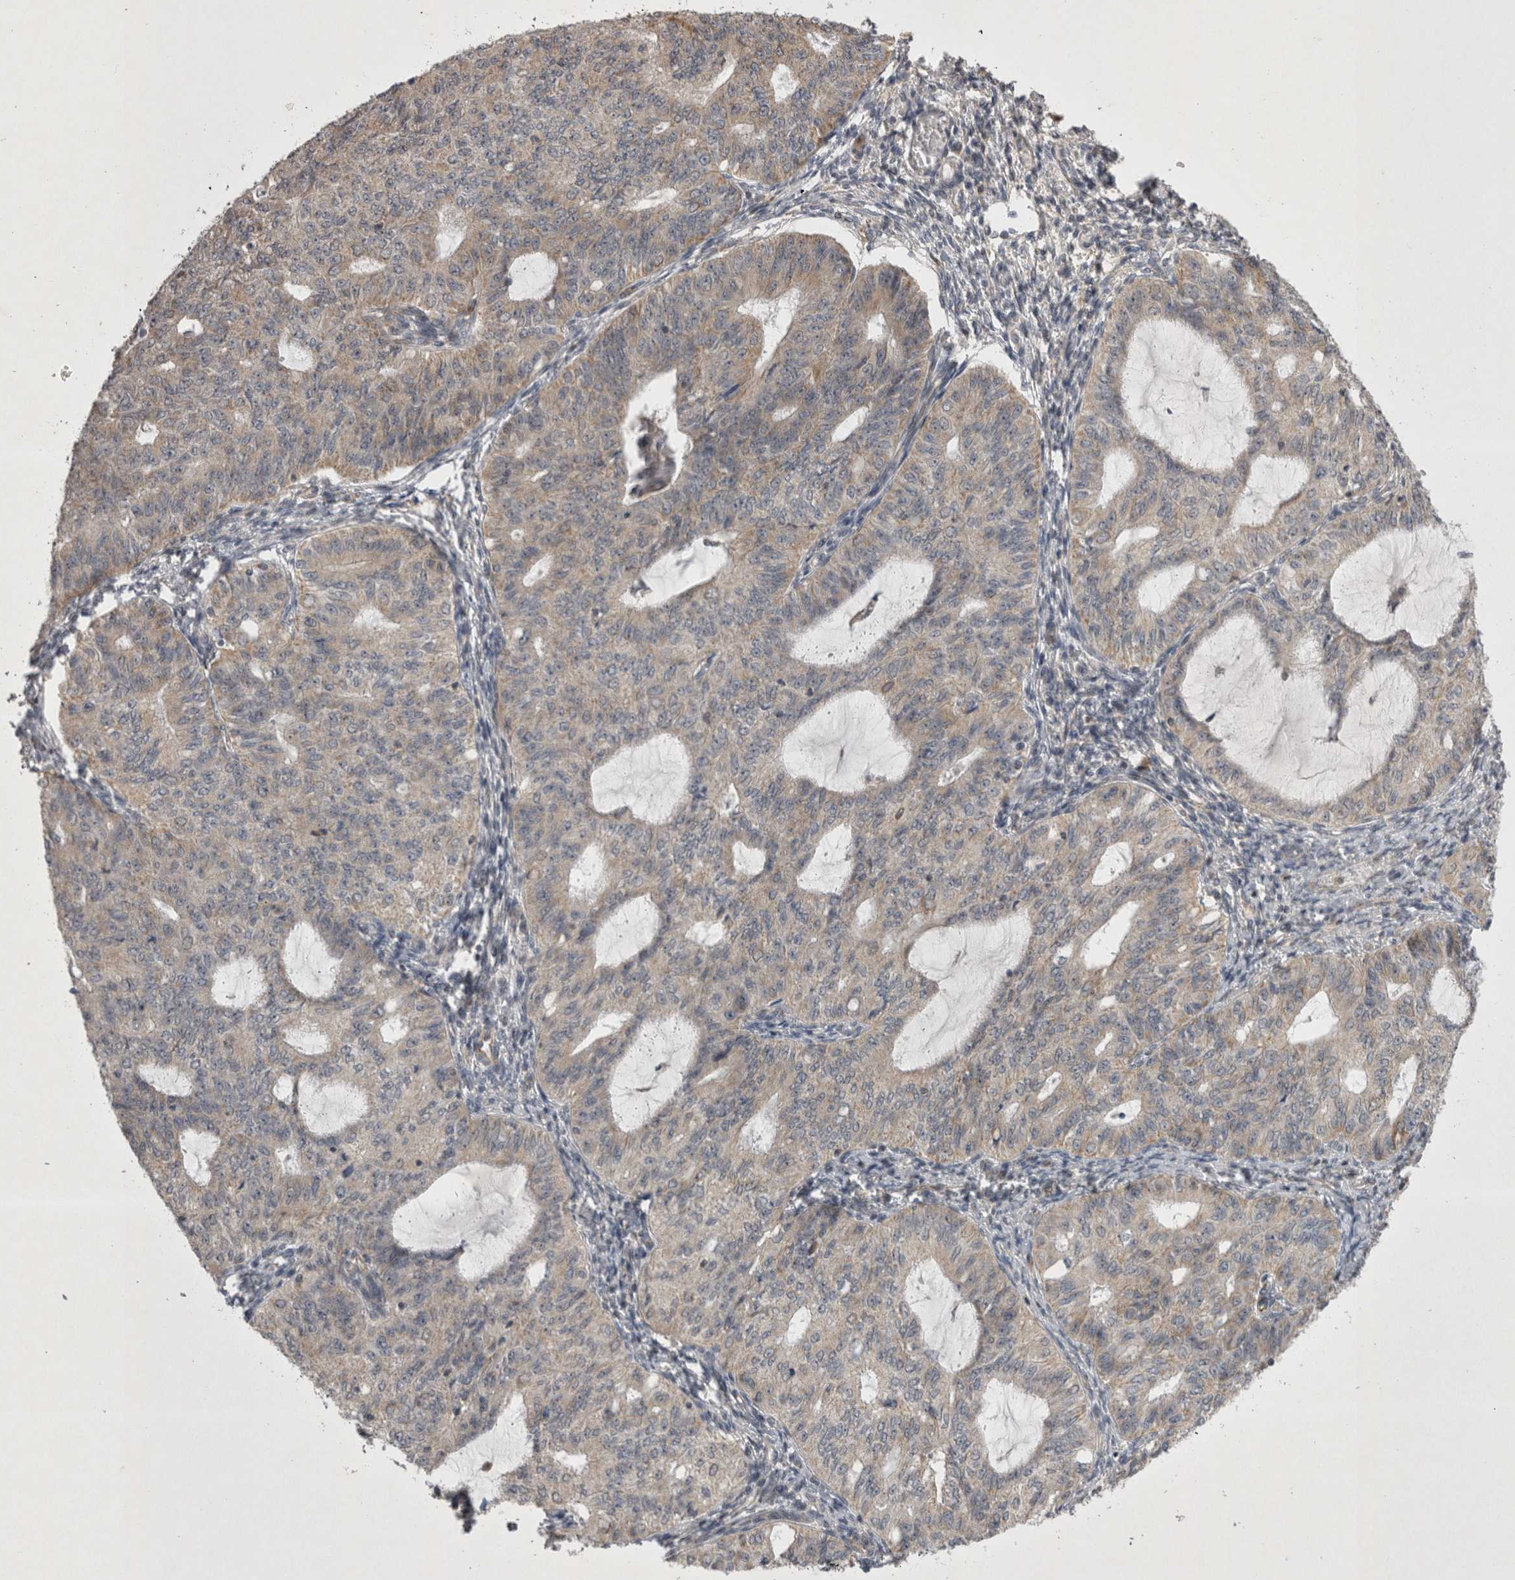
{"staining": {"intensity": "weak", "quantity": "25%-75%", "location": "cytoplasmic/membranous"}, "tissue": "endometrial cancer", "cell_type": "Tumor cells", "image_type": "cancer", "snomed": [{"axis": "morphology", "description": "Adenocarcinoma, NOS"}, {"axis": "topography", "description": "Endometrium"}], "caption": "A high-resolution micrograph shows immunohistochemistry staining of endometrial adenocarcinoma, which shows weak cytoplasmic/membranous positivity in about 25%-75% of tumor cells.", "gene": "TSPOAP1", "patient": {"sex": "female", "age": 32}}